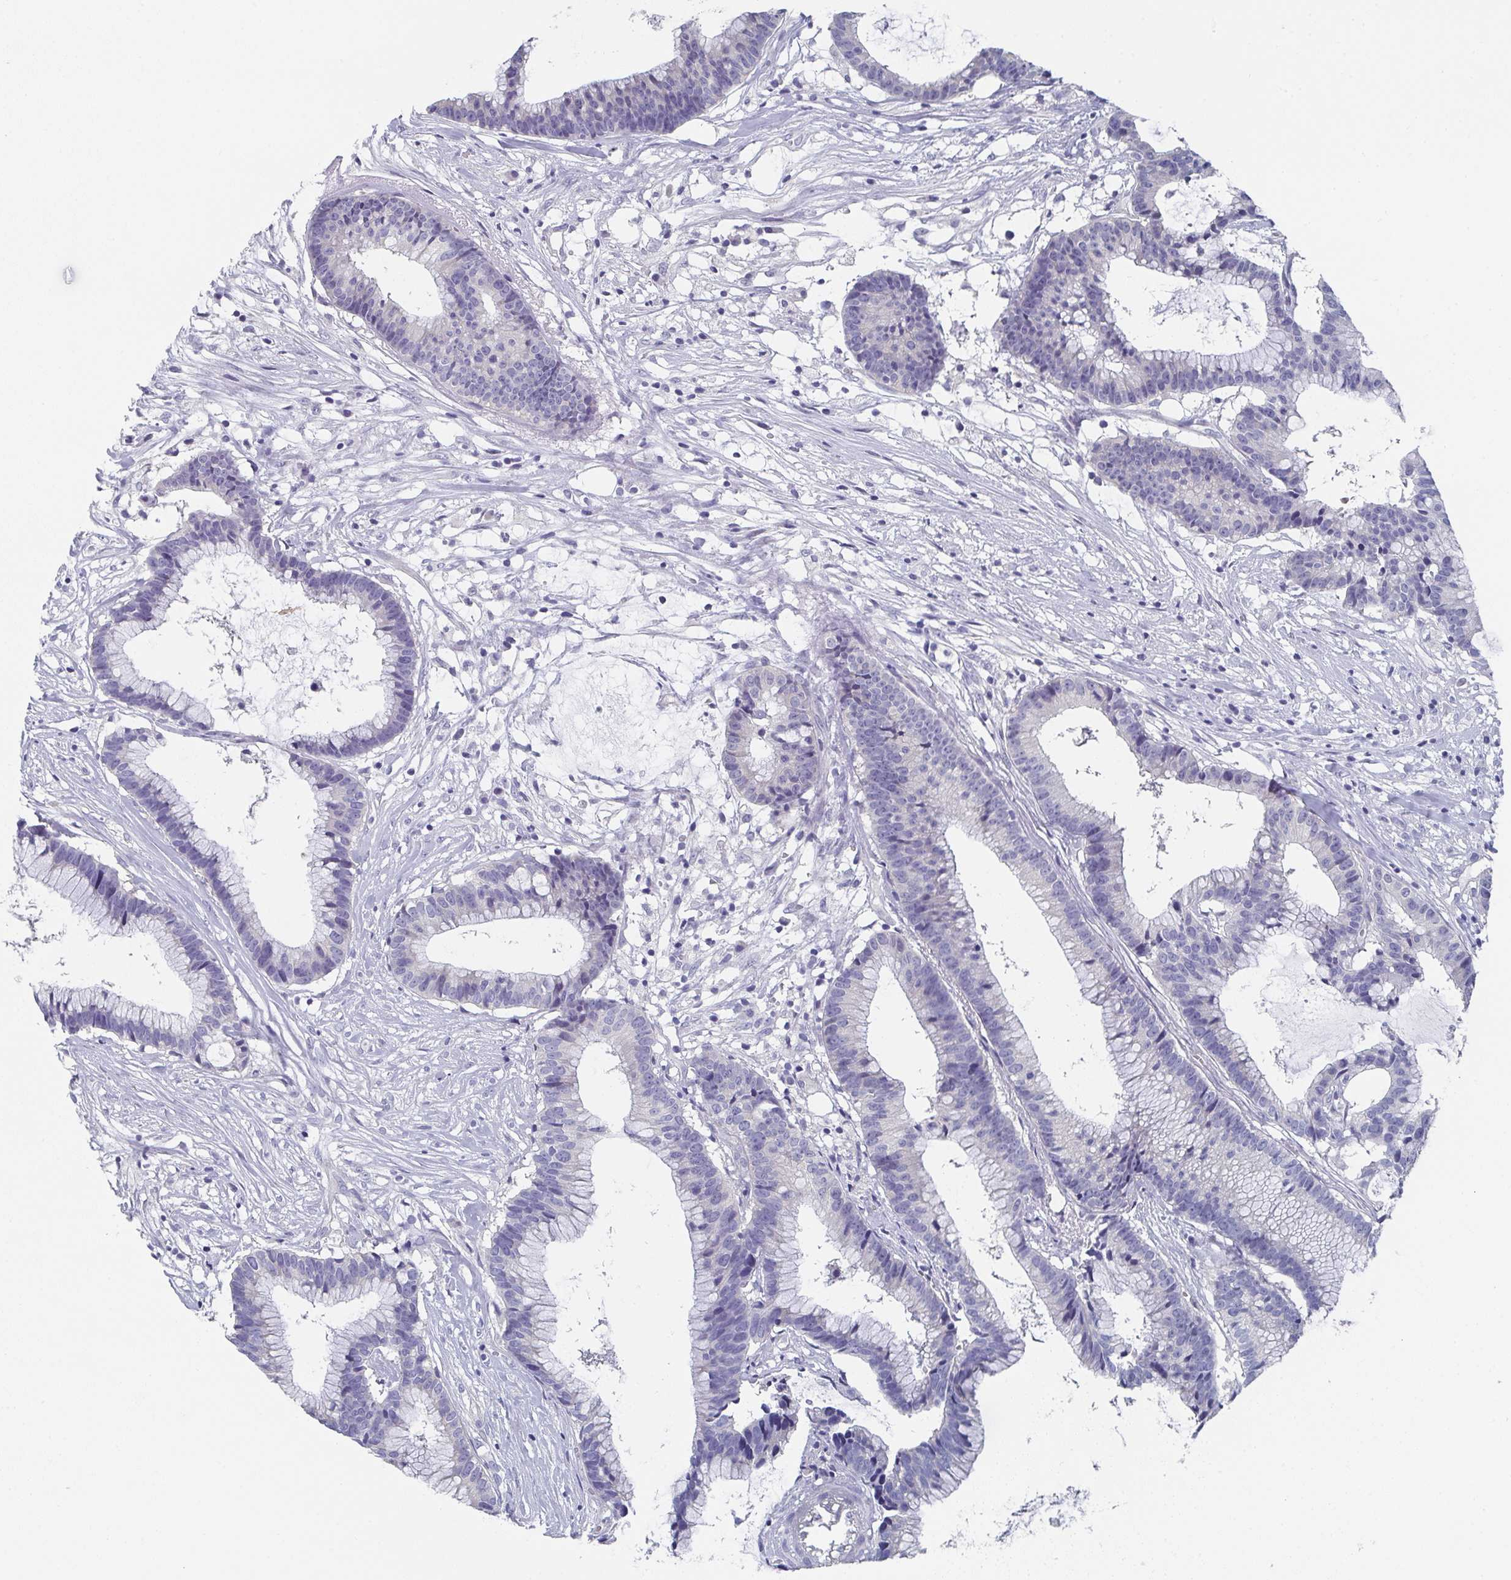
{"staining": {"intensity": "negative", "quantity": "none", "location": "none"}, "tissue": "colorectal cancer", "cell_type": "Tumor cells", "image_type": "cancer", "snomed": [{"axis": "morphology", "description": "Adenocarcinoma, NOS"}, {"axis": "topography", "description": "Colon"}], "caption": "Tumor cells show no significant positivity in colorectal cancer (adenocarcinoma).", "gene": "DYDC2", "patient": {"sex": "female", "age": 78}}